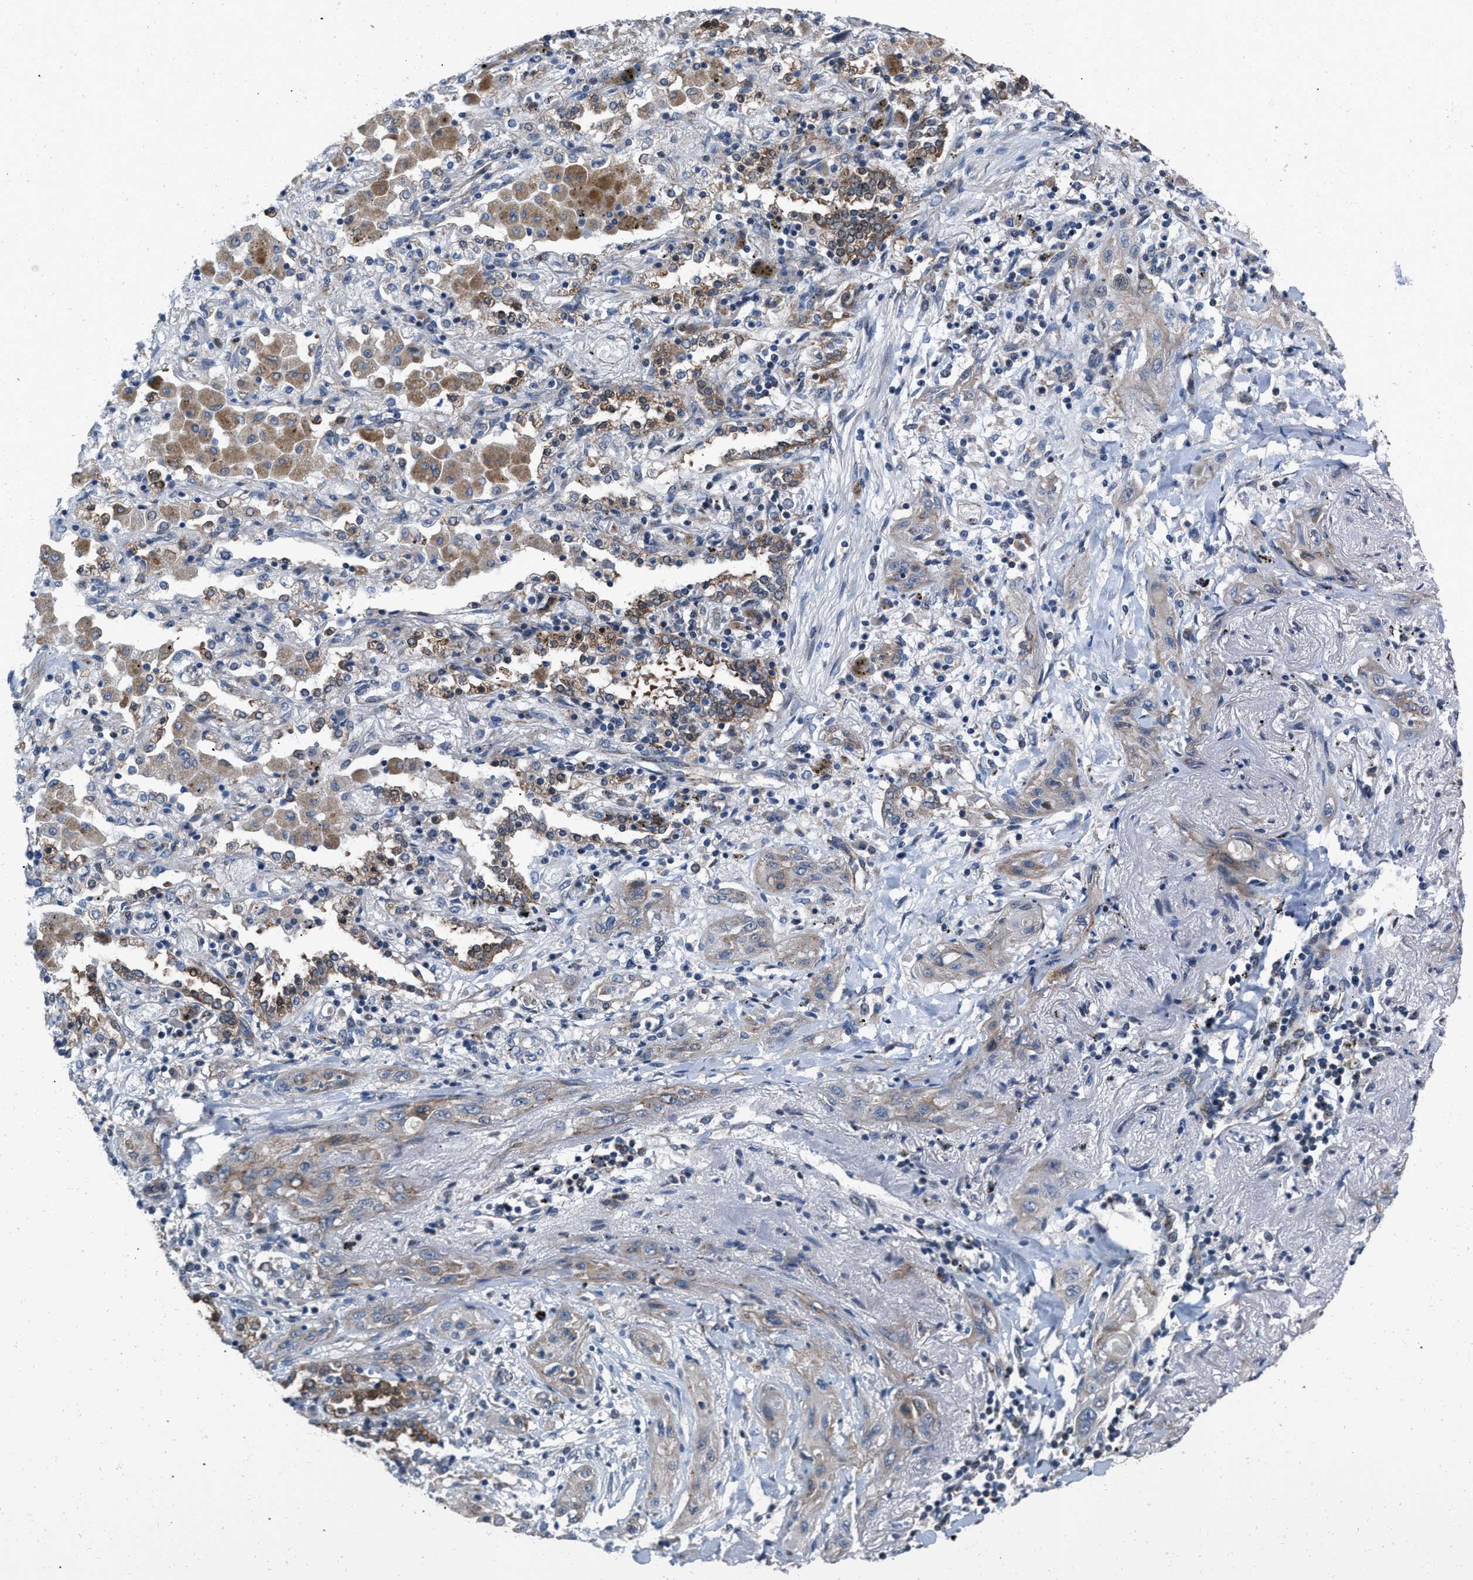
{"staining": {"intensity": "weak", "quantity": "<25%", "location": "cytoplasmic/membranous"}, "tissue": "lung cancer", "cell_type": "Tumor cells", "image_type": "cancer", "snomed": [{"axis": "morphology", "description": "Squamous cell carcinoma, NOS"}, {"axis": "topography", "description": "Lung"}], "caption": "The histopathology image exhibits no staining of tumor cells in squamous cell carcinoma (lung).", "gene": "AKAP1", "patient": {"sex": "female", "age": 47}}